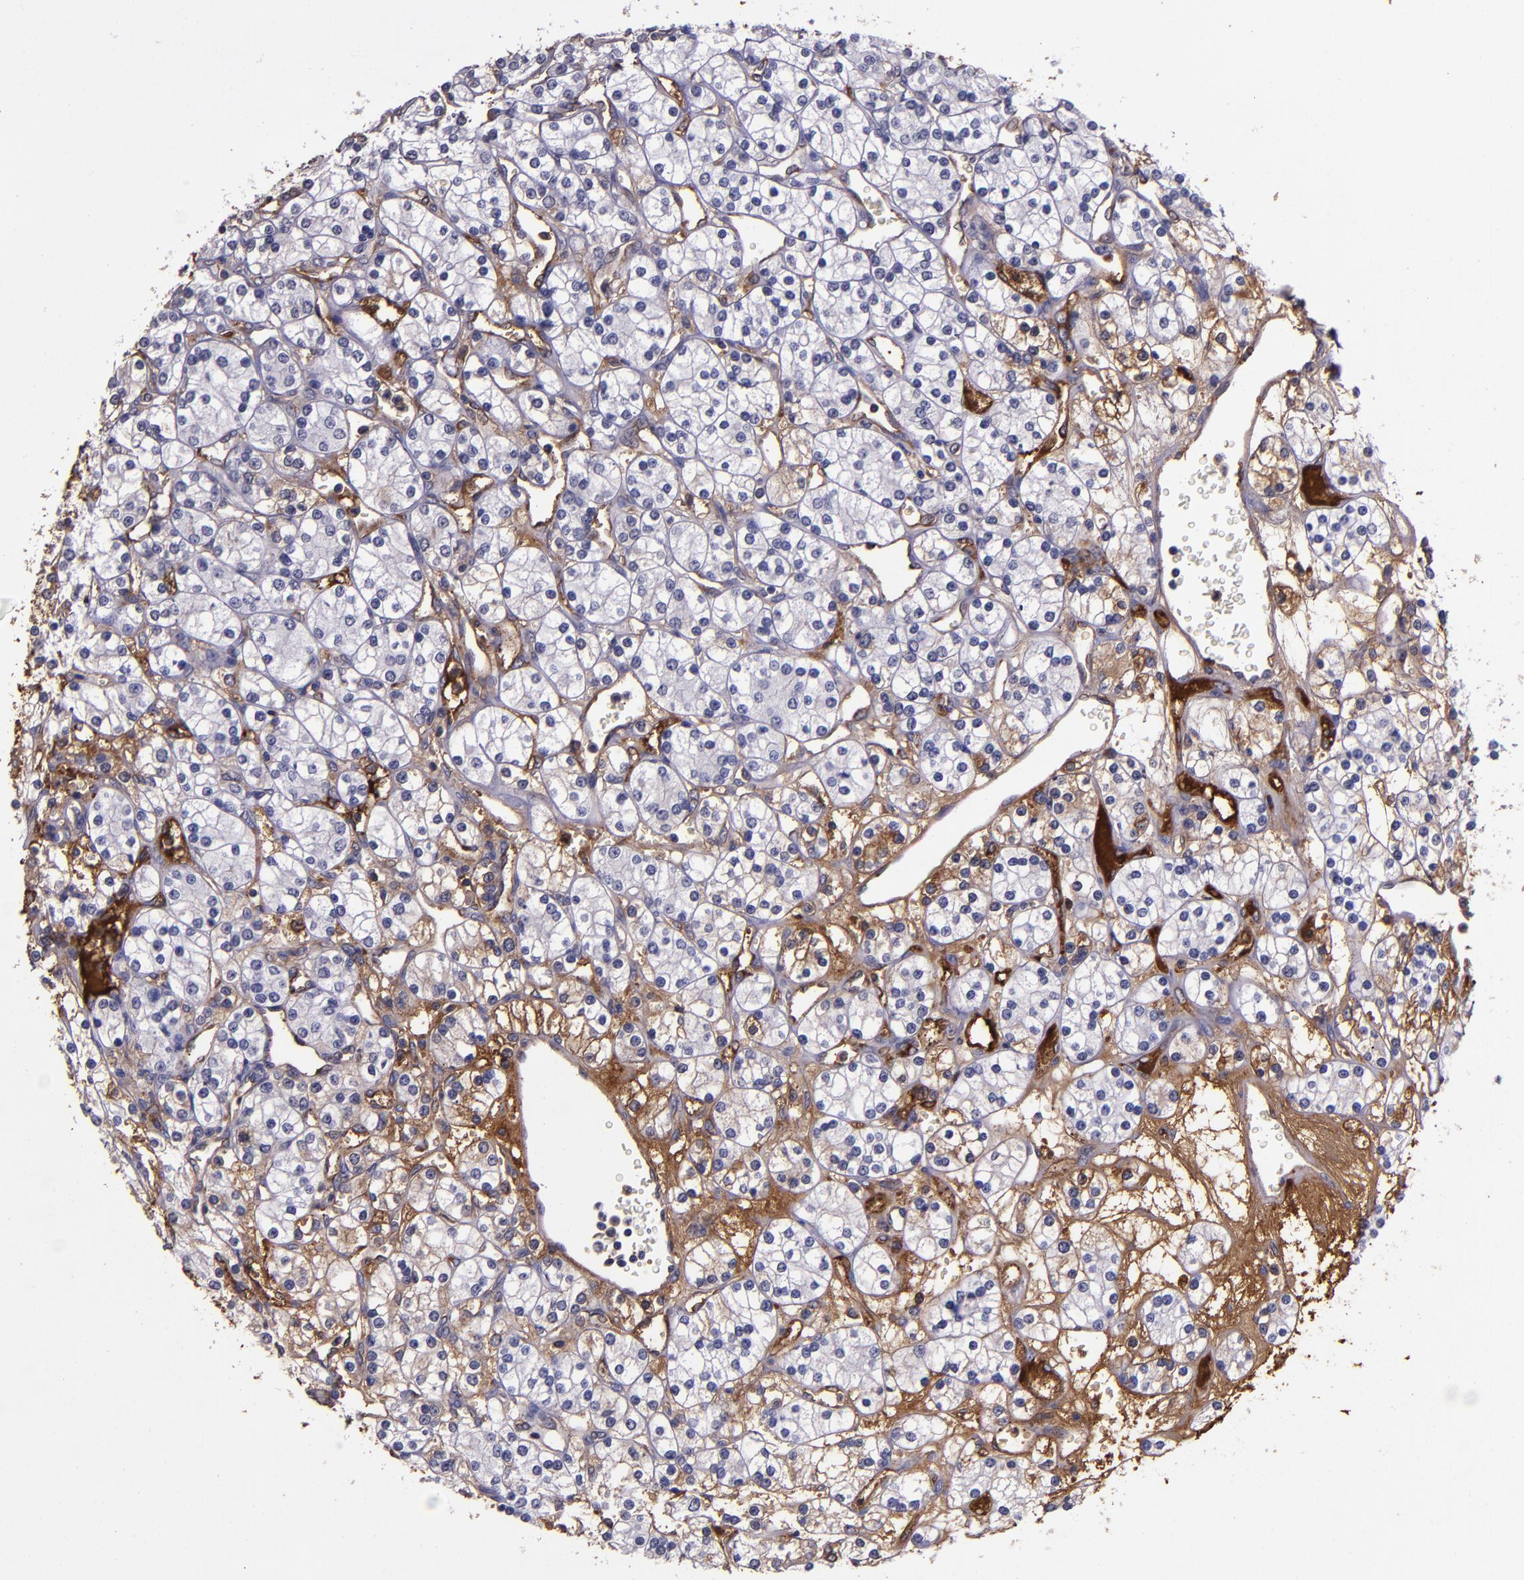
{"staining": {"intensity": "negative", "quantity": "none", "location": "none"}, "tissue": "renal cancer", "cell_type": "Tumor cells", "image_type": "cancer", "snomed": [{"axis": "morphology", "description": "Adenocarcinoma, NOS"}, {"axis": "topography", "description": "Kidney"}], "caption": "High magnification brightfield microscopy of adenocarcinoma (renal) stained with DAB (3,3'-diaminobenzidine) (brown) and counterstained with hematoxylin (blue): tumor cells show no significant expression.", "gene": "A2M", "patient": {"sex": "female", "age": 62}}